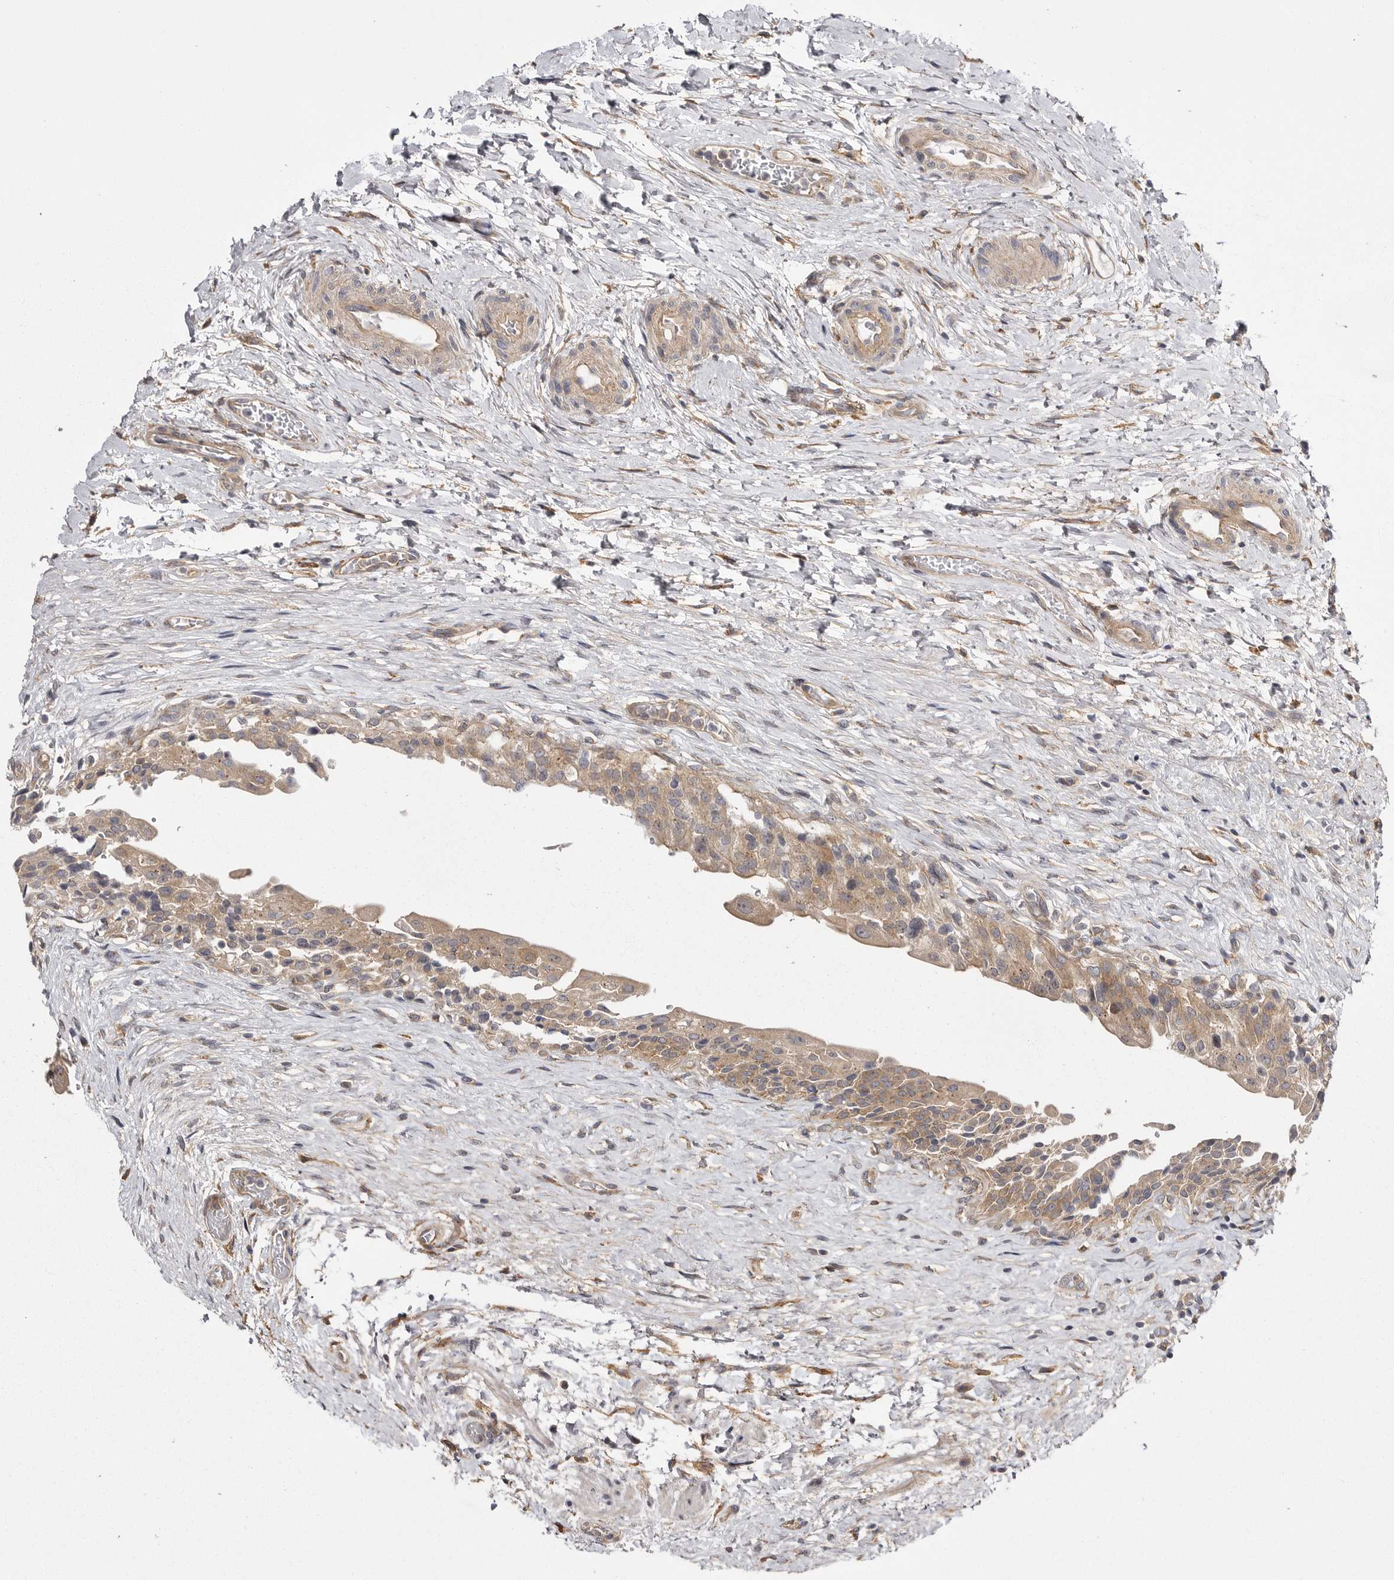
{"staining": {"intensity": "weak", "quantity": ">75%", "location": "cytoplasmic/membranous"}, "tissue": "urinary bladder", "cell_type": "Urothelial cells", "image_type": "normal", "snomed": [{"axis": "morphology", "description": "Normal tissue, NOS"}, {"axis": "topography", "description": "Urinary bladder"}], "caption": "Weak cytoplasmic/membranous protein expression is identified in approximately >75% of urothelial cells in urinary bladder. The staining was performed using DAB (3,3'-diaminobenzidine) to visualize the protein expression in brown, while the nuclei were stained in blue with hematoxylin (Magnification: 20x).", "gene": "OSBPL9", "patient": {"sex": "male", "age": 74}}